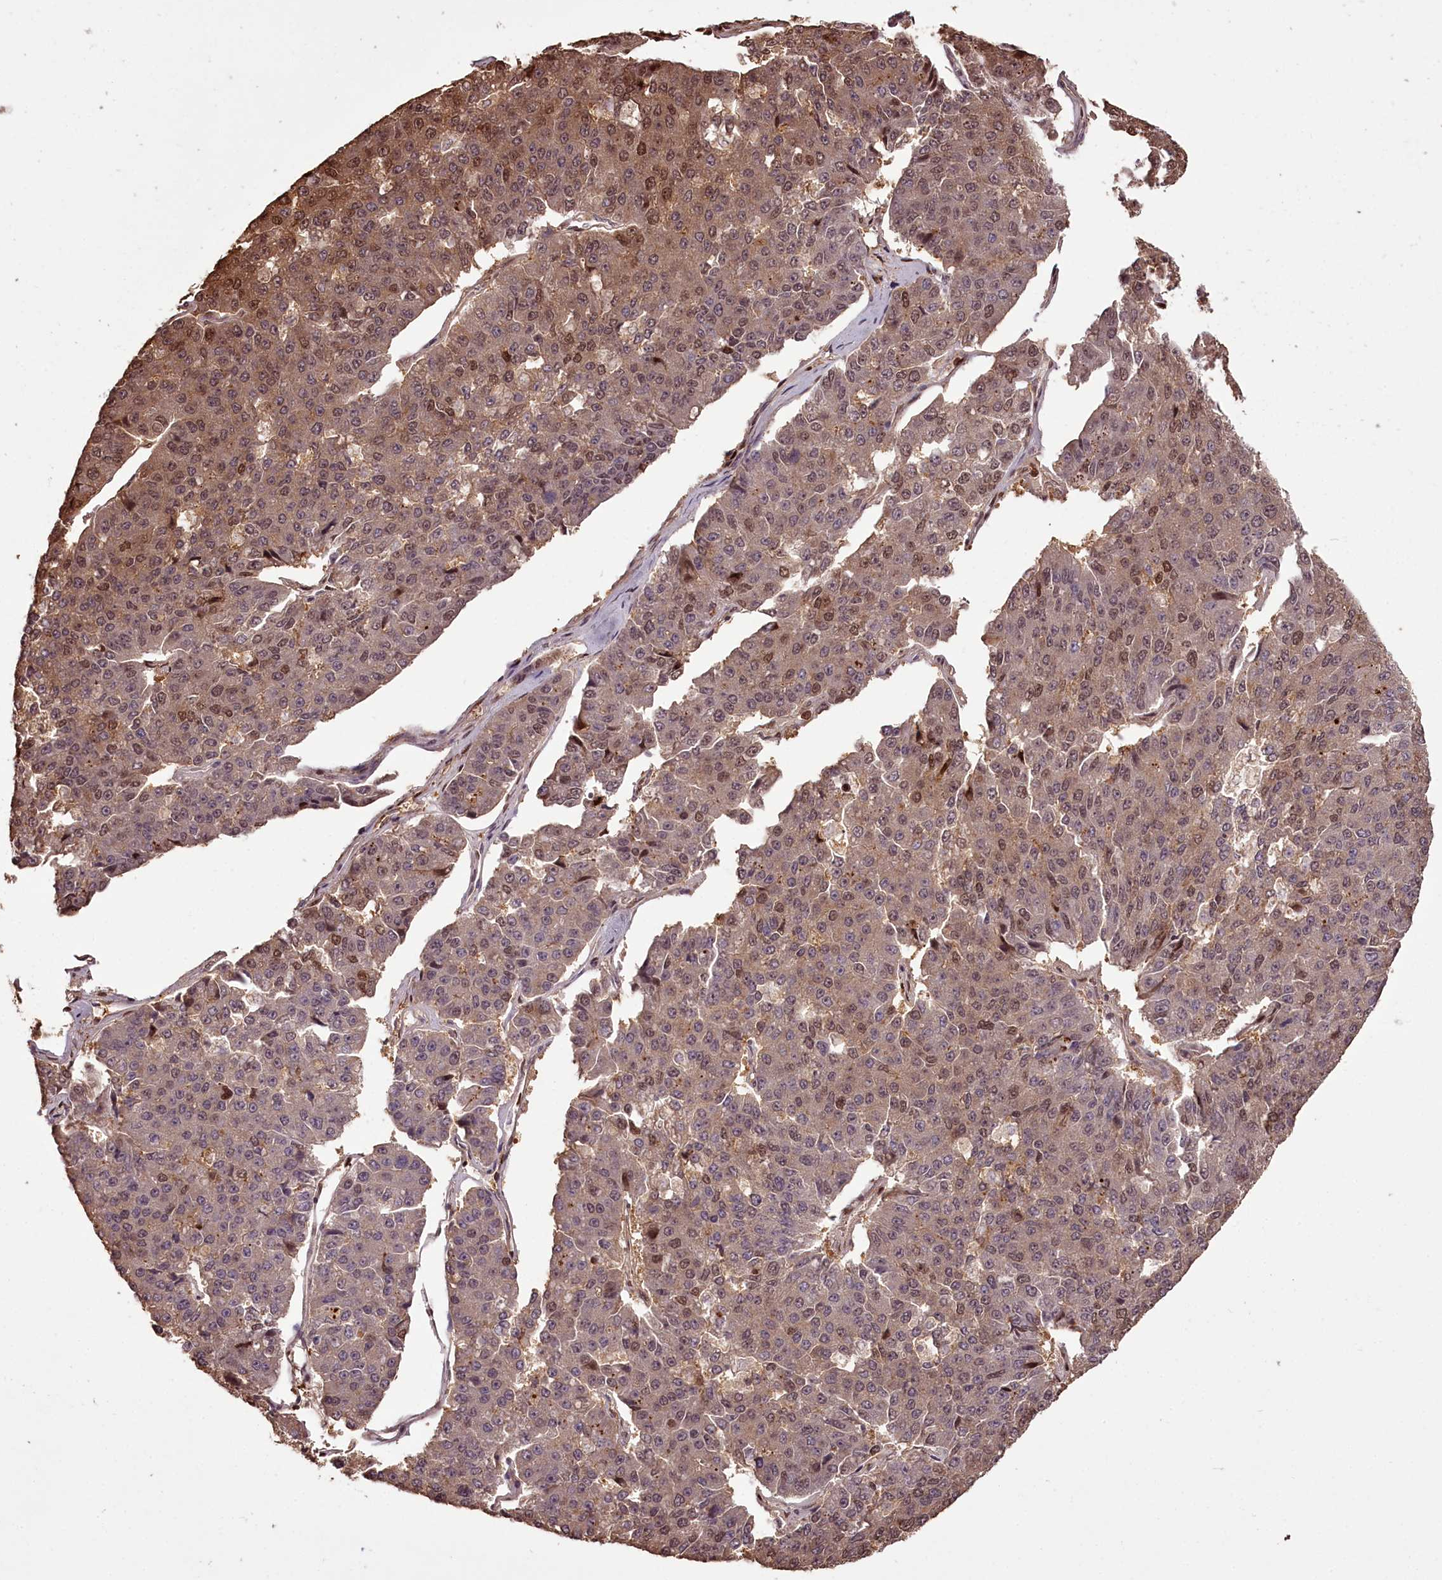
{"staining": {"intensity": "moderate", "quantity": "<25%", "location": "cytoplasmic/membranous,nuclear"}, "tissue": "pancreatic cancer", "cell_type": "Tumor cells", "image_type": "cancer", "snomed": [{"axis": "morphology", "description": "Adenocarcinoma, NOS"}, {"axis": "topography", "description": "Pancreas"}], "caption": "The photomicrograph demonstrates immunohistochemical staining of adenocarcinoma (pancreatic). There is moderate cytoplasmic/membranous and nuclear expression is appreciated in about <25% of tumor cells. Immunohistochemistry stains the protein in brown and the nuclei are stained blue.", "gene": "NPRL2", "patient": {"sex": "male", "age": 50}}